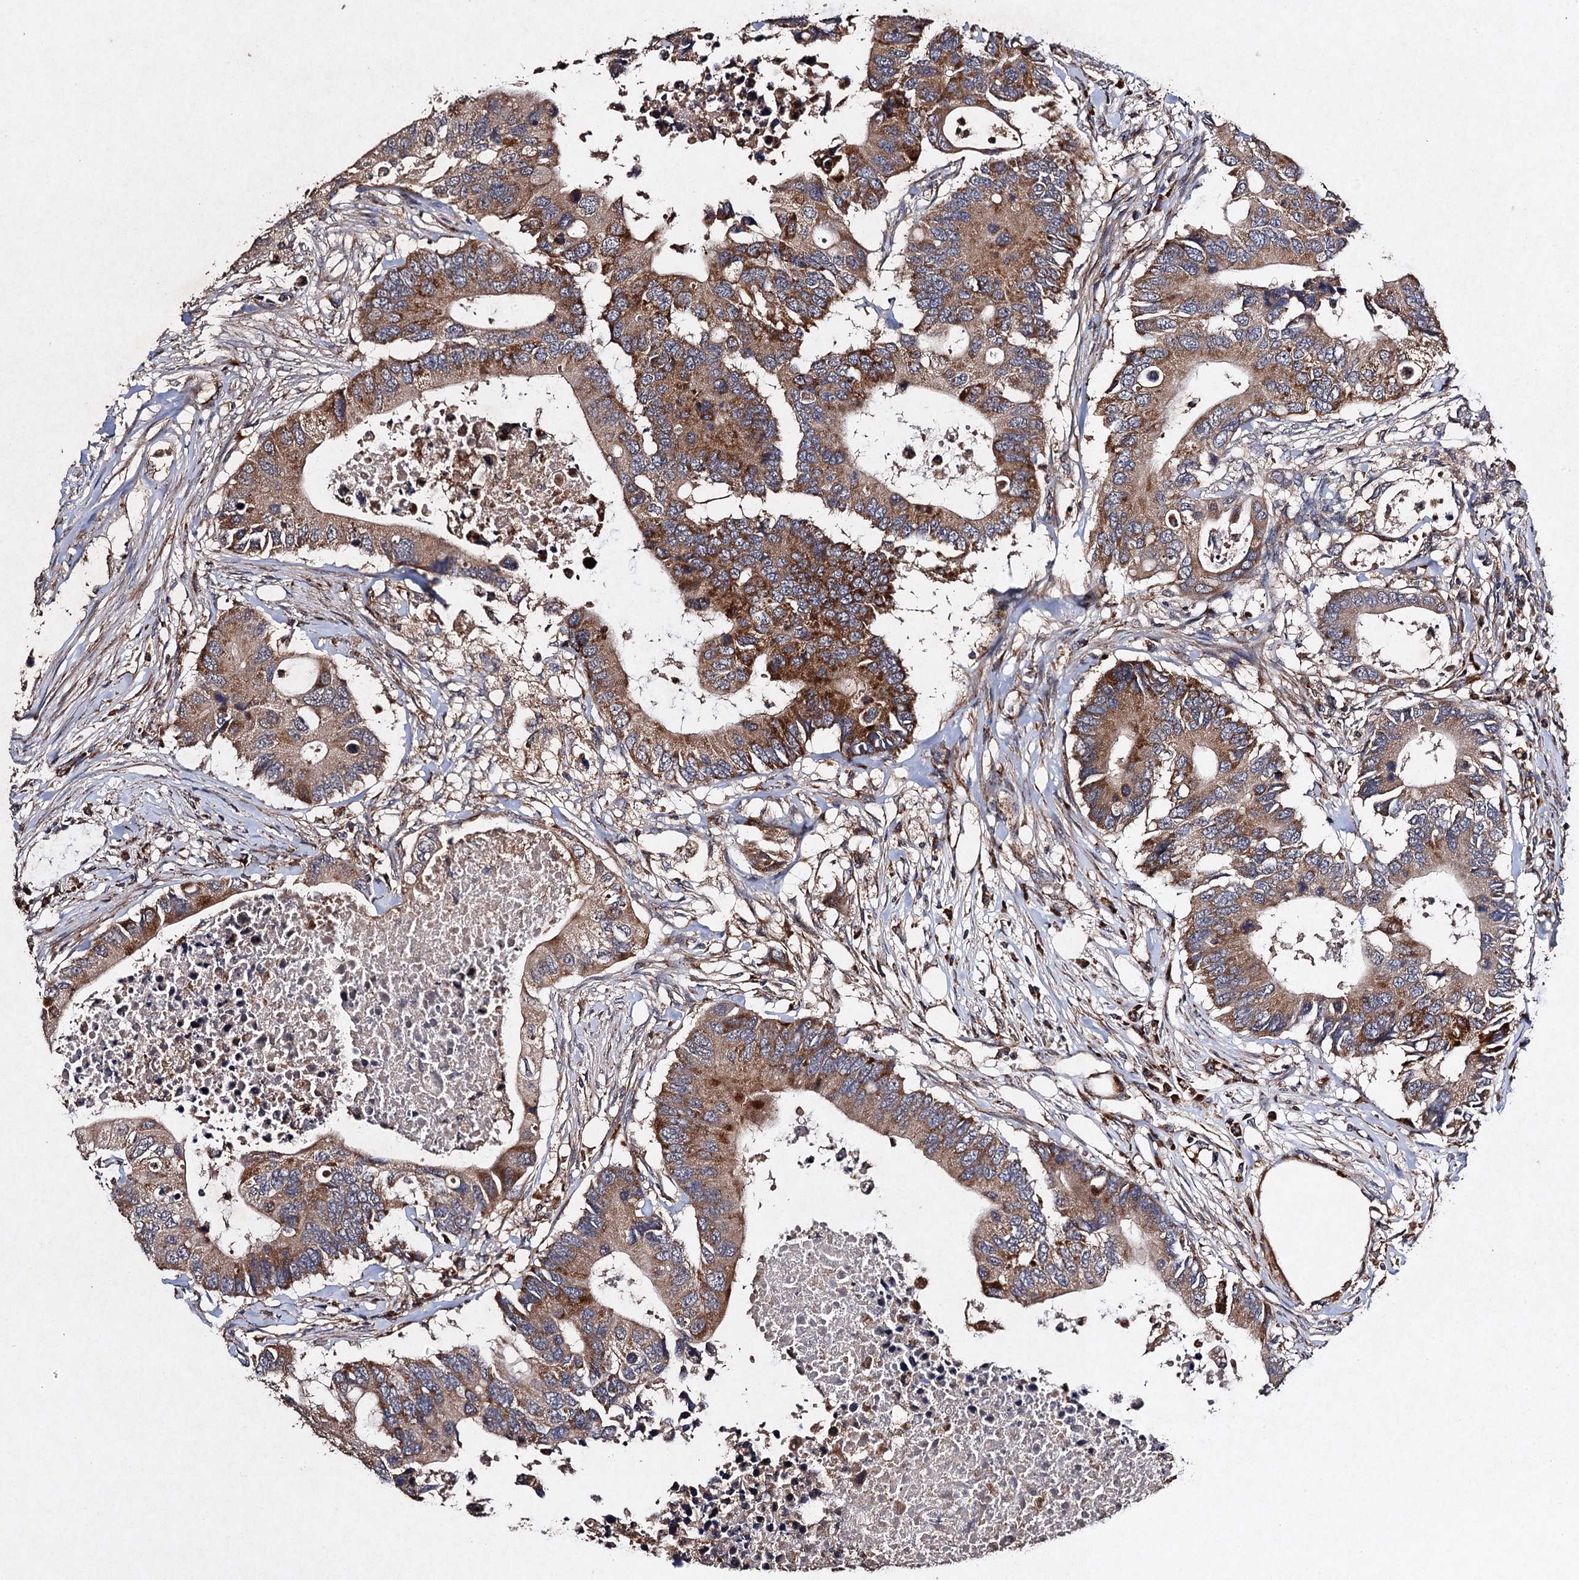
{"staining": {"intensity": "moderate", "quantity": ">75%", "location": "cytoplasmic/membranous"}, "tissue": "colorectal cancer", "cell_type": "Tumor cells", "image_type": "cancer", "snomed": [{"axis": "morphology", "description": "Adenocarcinoma, NOS"}, {"axis": "topography", "description": "Colon"}], "caption": "The histopathology image shows a brown stain indicating the presence of a protein in the cytoplasmic/membranous of tumor cells in colorectal cancer. (Stains: DAB in brown, nuclei in blue, Microscopy: brightfield microscopy at high magnification).", "gene": "NDUFA13", "patient": {"sex": "male", "age": 71}}